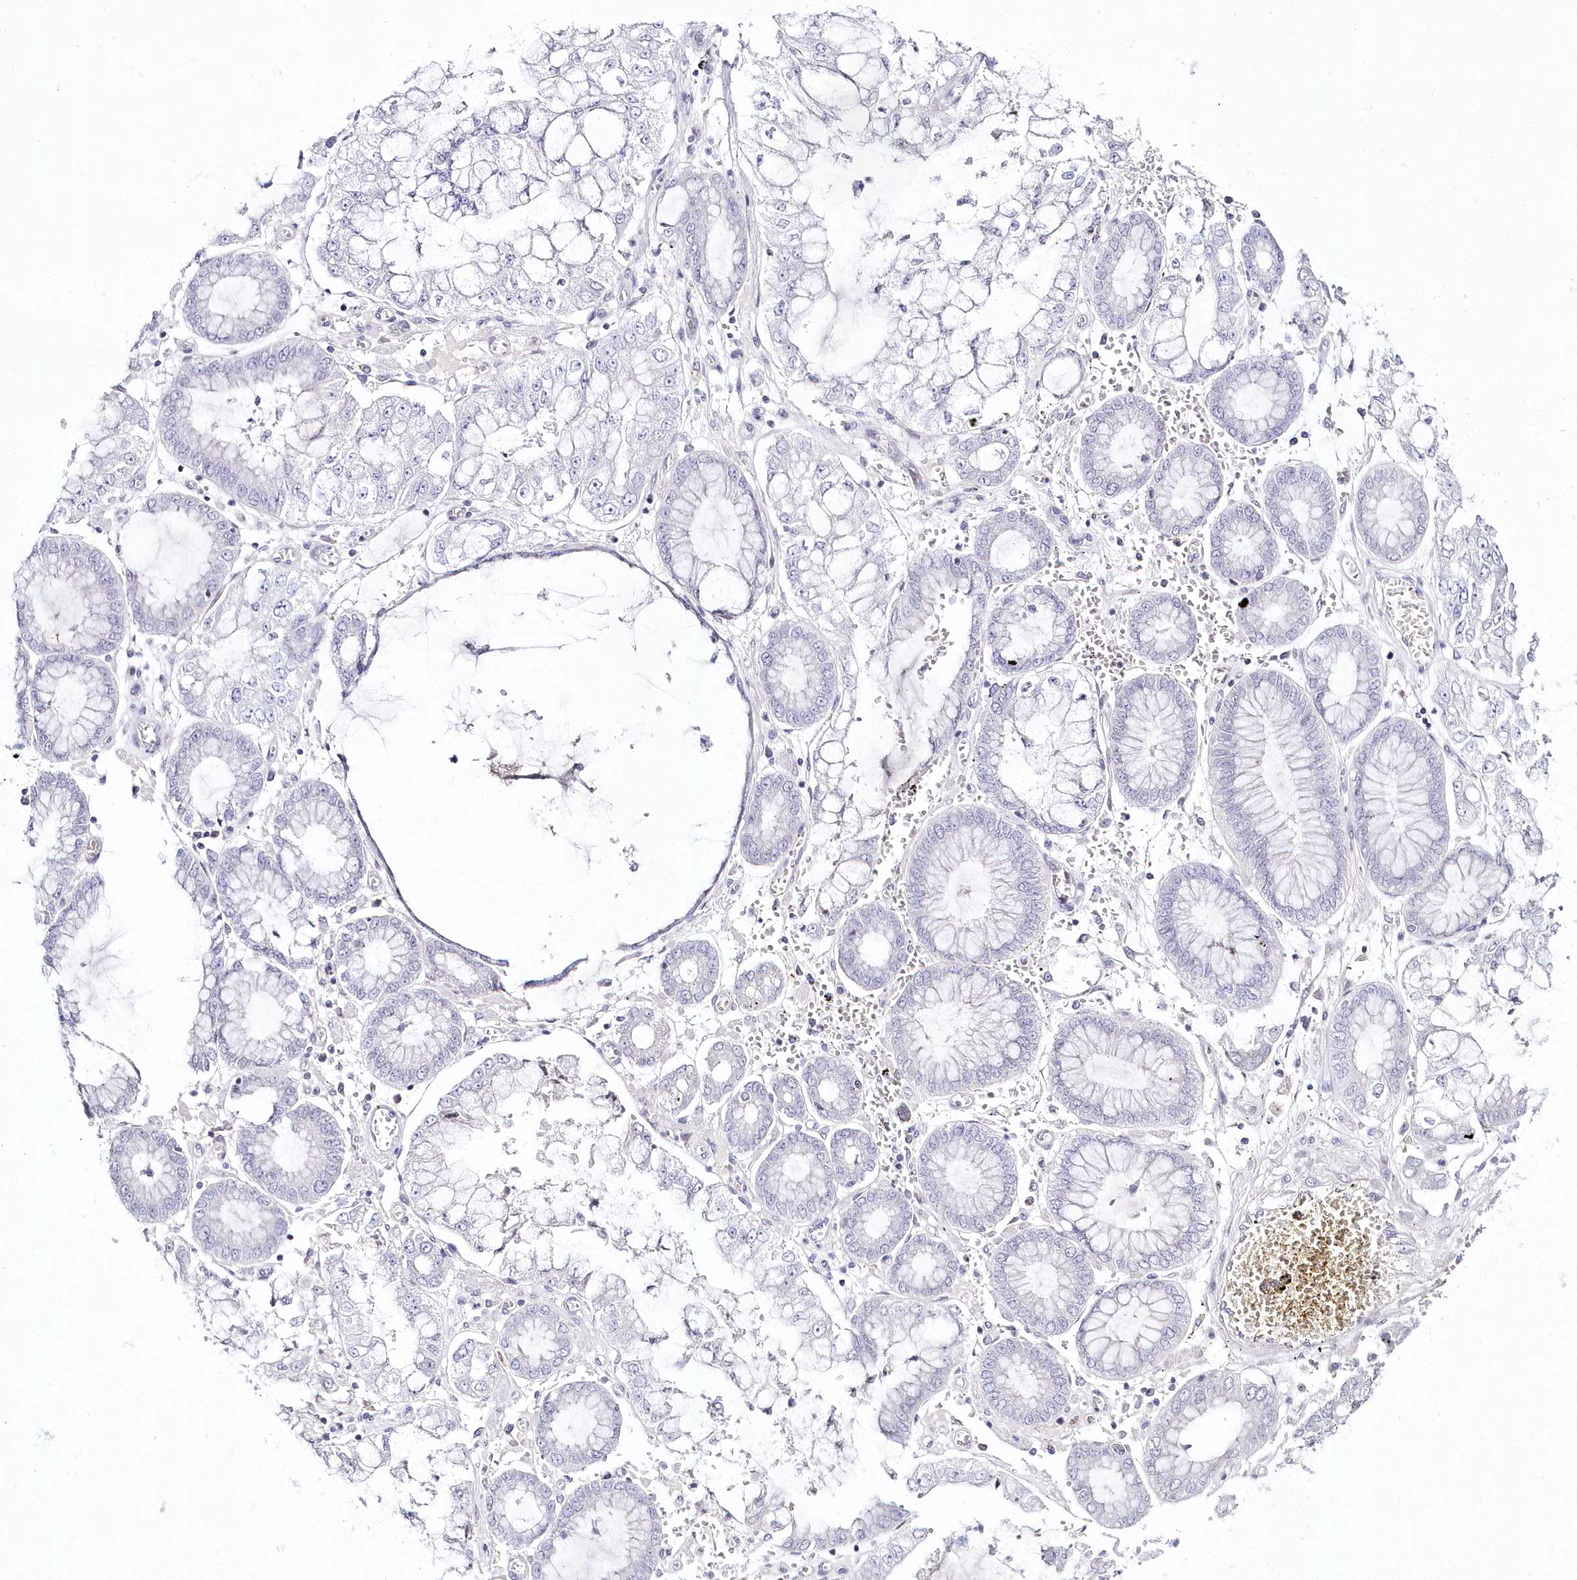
{"staining": {"intensity": "negative", "quantity": "none", "location": "none"}, "tissue": "stomach cancer", "cell_type": "Tumor cells", "image_type": "cancer", "snomed": [{"axis": "morphology", "description": "Adenocarcinoma, NOS"}, {"axis": "topography", "description": "Stomach"}], "caption": "Tumor cells are negative for protein expression in human stomach cancer. (Brightfield microscopy of DAB (3,3'-diaminobenzidine) immunohistochemistry at high magnification).", "gene": "HYCC2", "patient": {"sex": "male", "age": 76}}